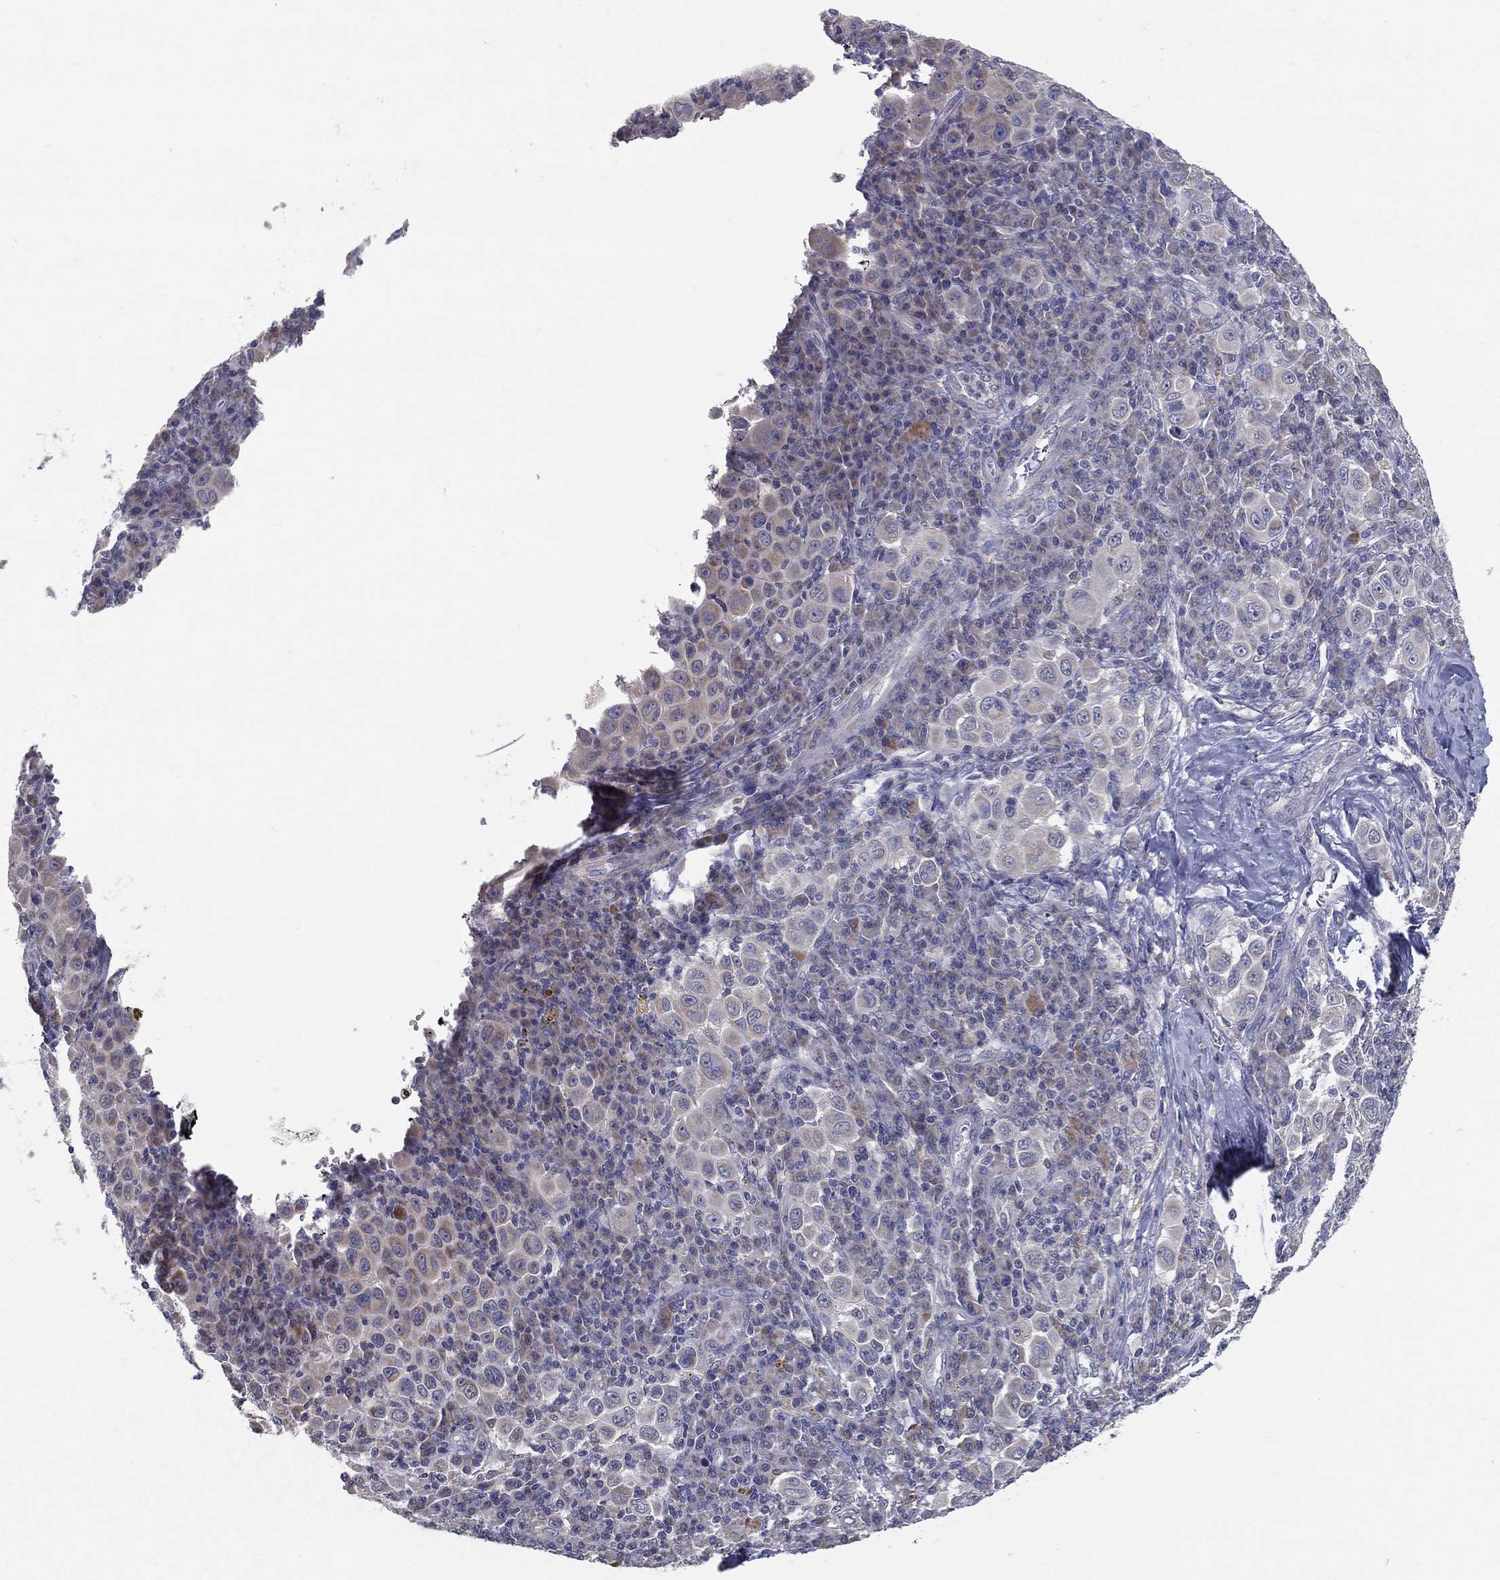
{"staining": {"intensity": "negative", "quantity": "none", "location": "none"}, "tissue": "melanoma", "cell_type": "Tumor cells", "image_type": "cancer", "snomed": [{"axis": "morphology", "description": "Malignant melanoma, NOS"}, {"axis": "topography", "description": "Skin"}], "caption": "Protein analysis of melanoma shows no significant positivity in tumor cells. (Stains: DAB immunohistochemistry with hematoxylin counter stain, Microscopy: brightfield microscopy at high magnification).", "gene": "PCSK1", "patient": {"sex": "female", "age": 57}}